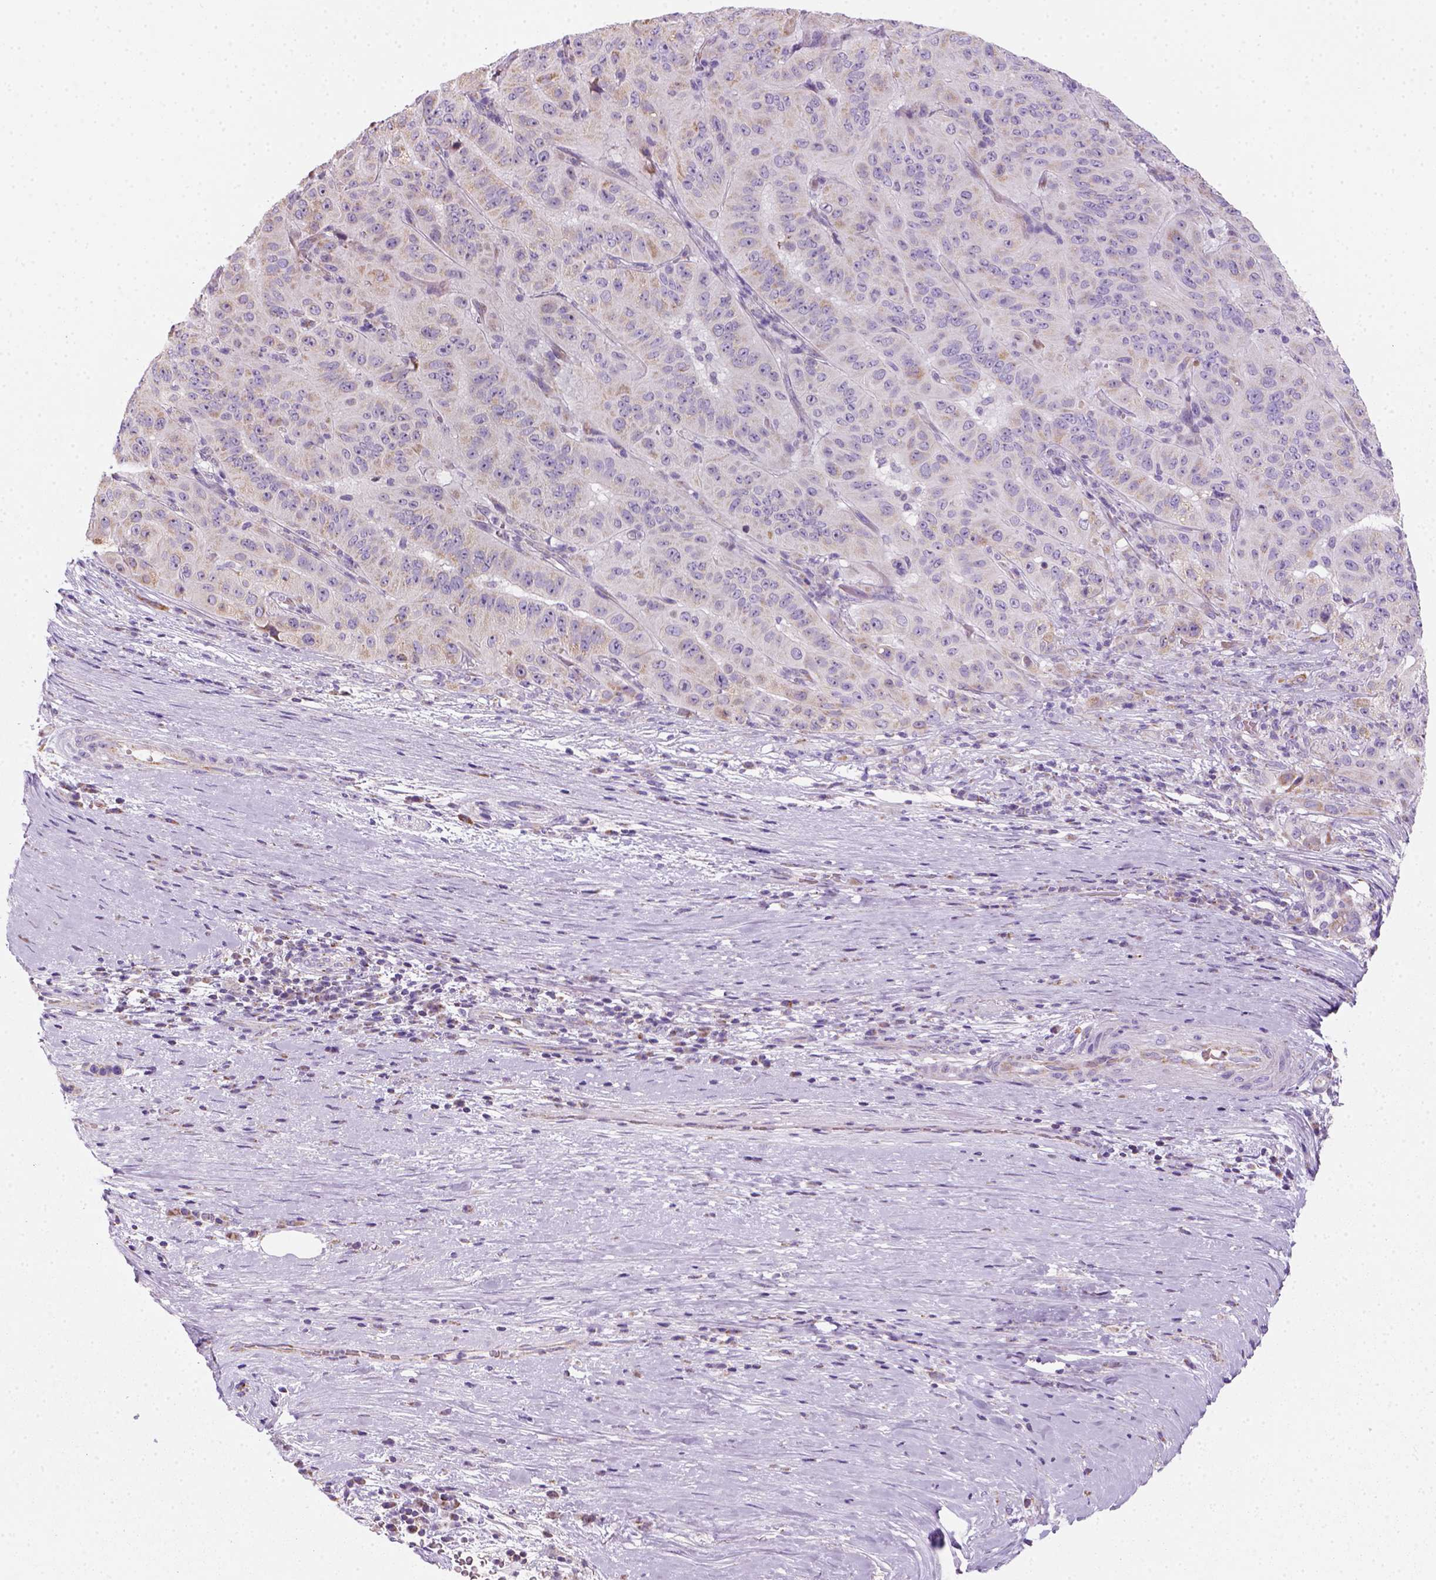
{"staining": {"intensity": "negative", "quantity": "none", "location": "none"}, "tissue": "pancreatic cancer", "cell_type": "Tumor cells", "image_type": "cancer", "snomed": [{"axis": "morphology", "description": "Adenocarcinoma, NOS"}, {"axis": "topography", "description": "Pancreas"}], "caption": "The histopathology image demonstrates no significant staining in tumor cells of pancreatic adenocarcinoma.", "gene": "CES2", "patient": {"sex": "male", "age": 63}}